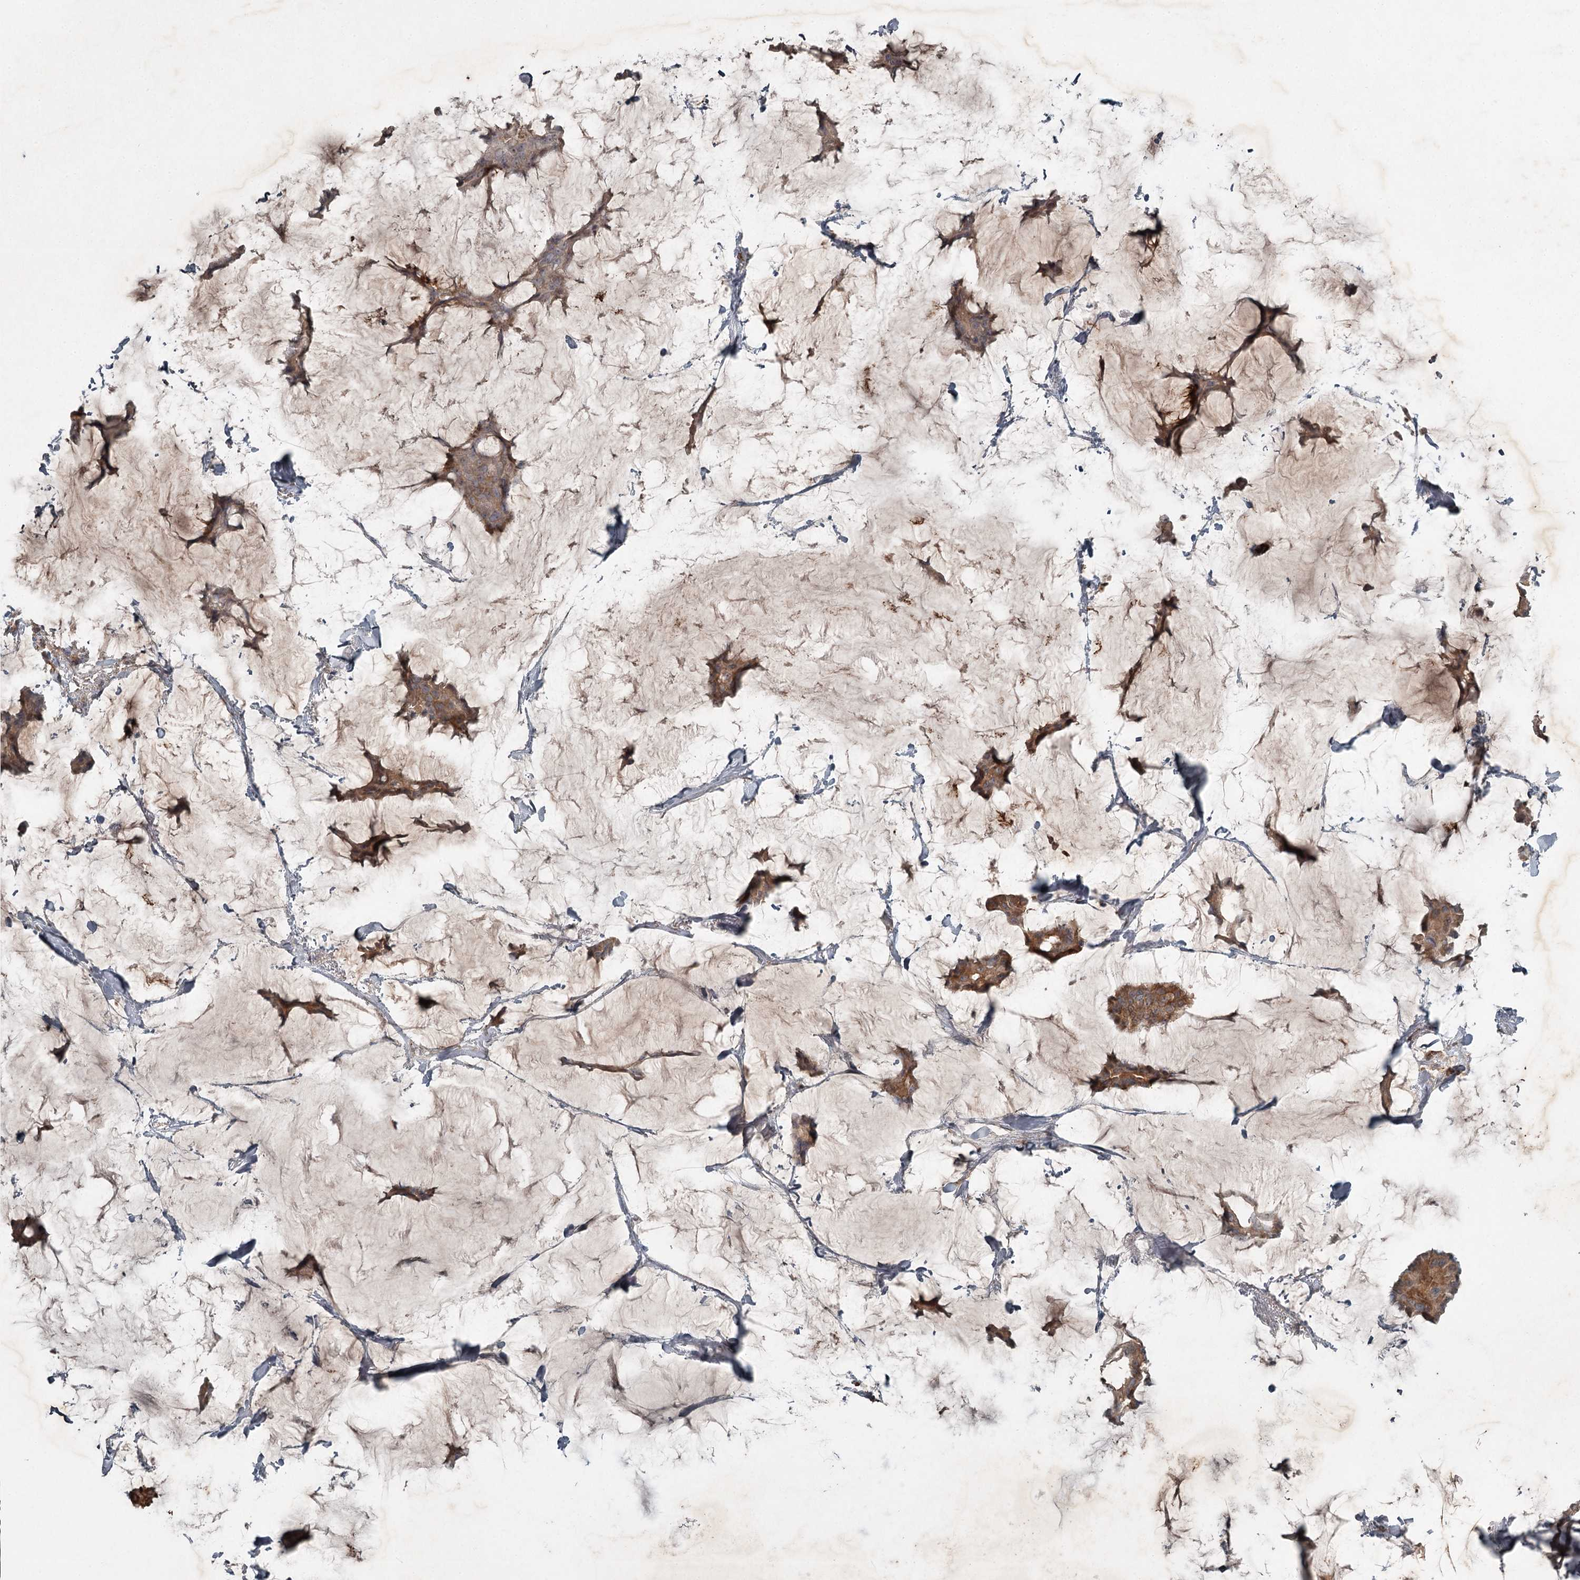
{"staining": {"intensity": "moderate", "quantity": "25%-75%", "location": "cytoplasmic/membranous"}, "tissue": "breast cancer", "cell_type": "Tumor cells", "image_type": "cancer", "snomed": [{"axis": "morphology", "description": "Duct carcinoma"}, {"axis": "topography", "description": "Breast"}], "caption": "Infiltrating ductal carcinoma (breast) was stained to show a protein in brown. There is medium levels of moderate cytoplasmic/membranous positivity in approximately 25%-75% of tumor cells. The staining was performed using DAB to visualize the protein expression in brown, while the nuclei were stained in blue with hematoxylin (Magnification: 20x).", "gene": "SLC39A8", "patient": {"sex": "female", "age": 93}}